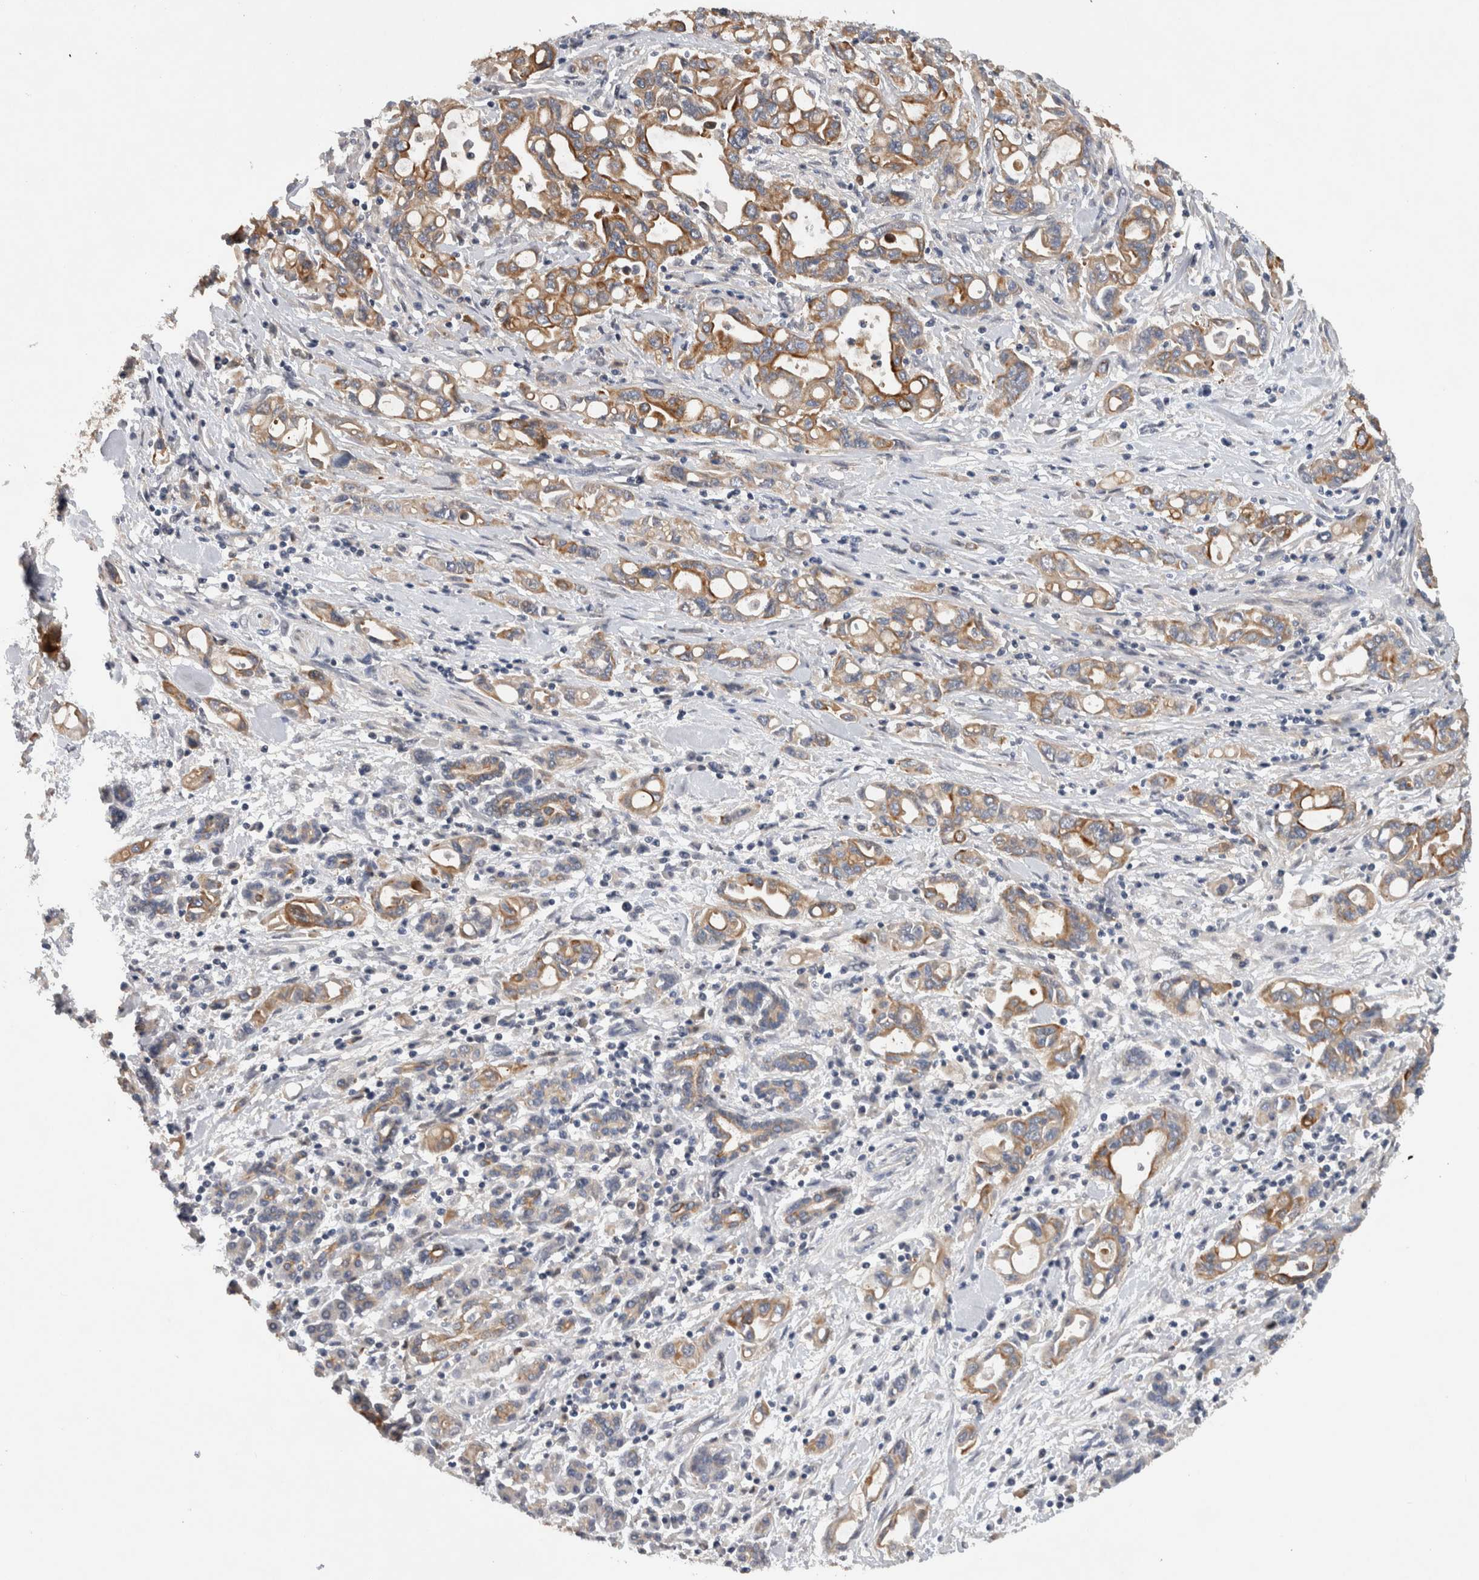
{"staining": {"intensity": "strong", "quantity": ">75%", "location": "cytoplasmic/membranous"}, "tissue": "pancreatic cancer", "cell_type": "Tumor cells", "image_type": "cancer", "snomed": [{"axis": "morphology", "description": "Adenocarcinoma, NOS"}, {"axis": "topography", "description": "Pancreas"}], "caption": "High-magnification brightfield microscopy of pancreatic cancer (adenocarcinoma) stained with DAB (3,3'-diaminobenzidine) (brown) and counterstained with hematoxylin (blue). tumor cells exhibit strong cytoplasmic/membranous staining is present in approximately>75% of cells.", "gene": "HEXD", "patient": {"sex": "female", "age": 57}}